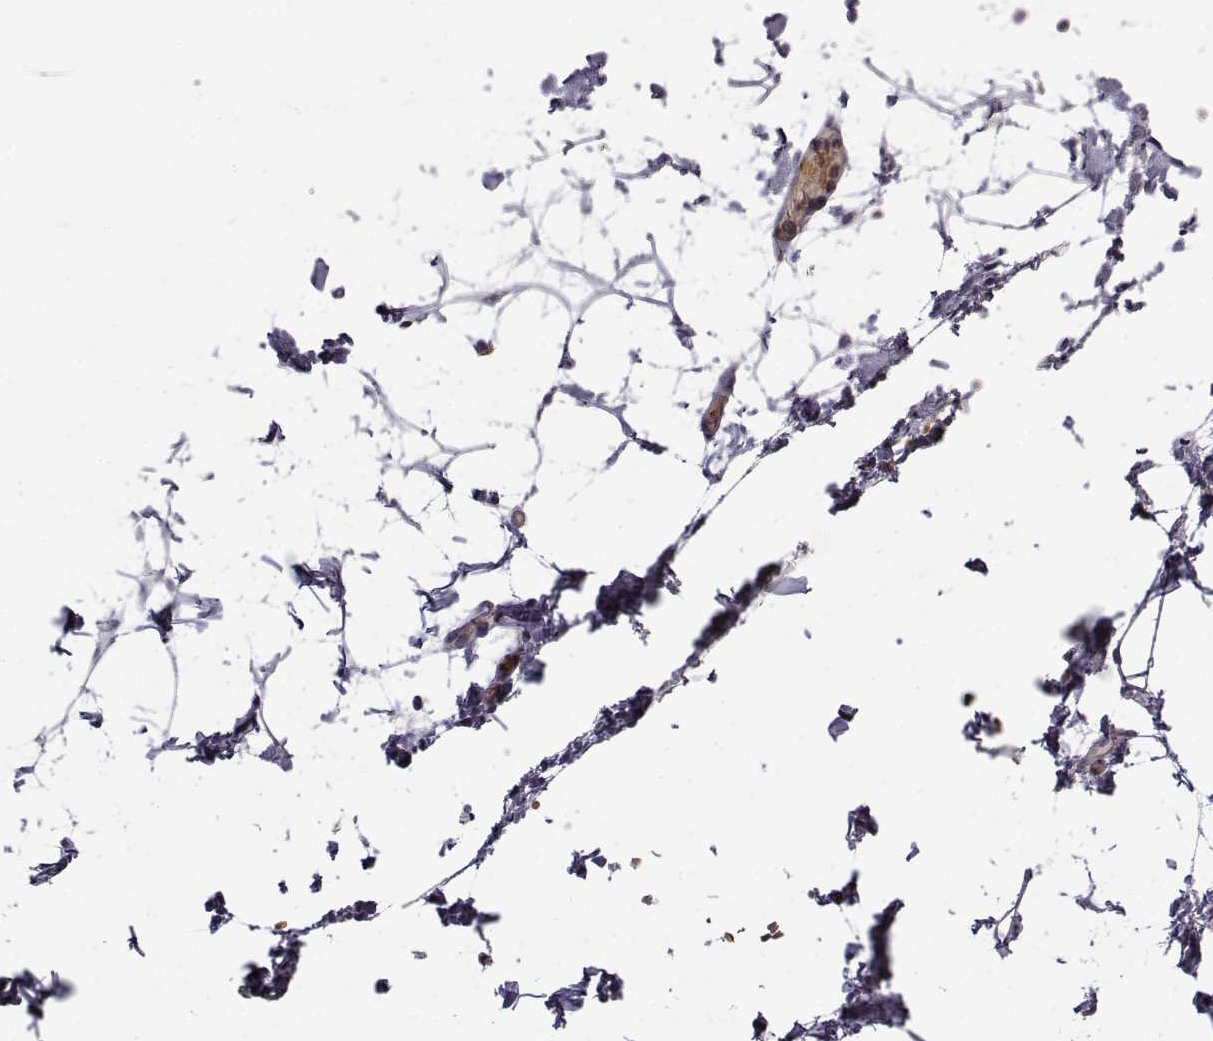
{"staining": {"intensity": "negative", "quantity": "none", "location": "none"}, "tissue": "adipose tissue", "cell_type": "Adipocytes", "image_type": "normal", "snomed": [{"axis": "morphology", "description": "Normal tissue, NOS"}, {"axis": "topography", "description": "Gallbladder"}, {"axis": "topography", "description": "Peripheral nerve tissue"}], "caption": "Adipose tissue was stained to show a protein in brown. There is no significant positivity in adipocytes. (DAB IHC with hematoxylin counter stain).", "gene": "SNCA", "patient": {"sex": "female", "age": 45}}